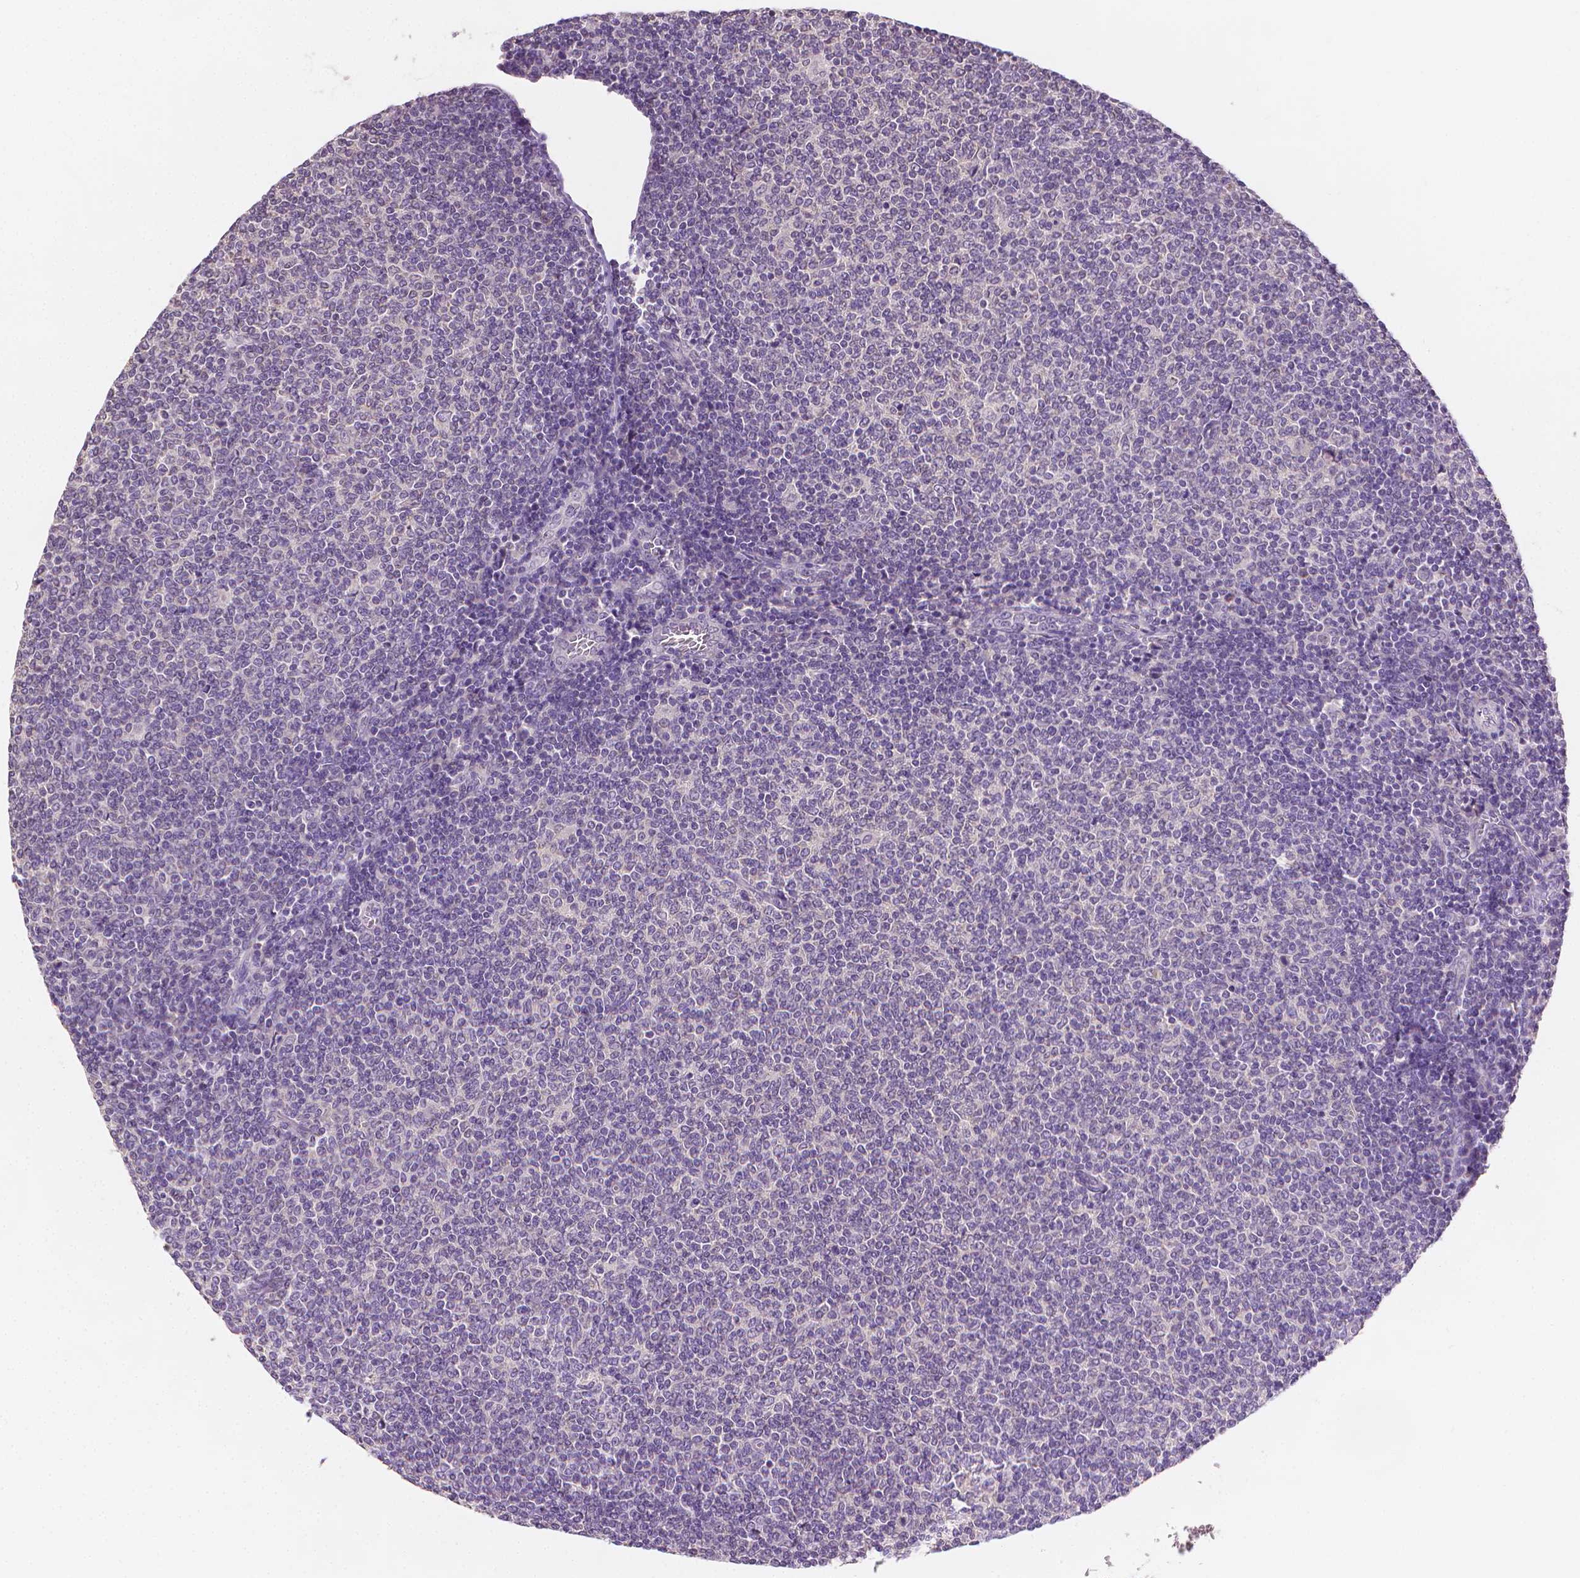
{"staining": {"intensity": "negative", "quantity": "none", "location": "none"}, "tissue": "lymphoma", "cell_type": "Tumor cells", "image_type": "cancer", "snomed": [{"axis": "morphology", "description": "Malignant lymphoma, non-Hodgkin's type, Low grade"}, {"axis": "topography", "description": "Lymph node"}], "caption": "Human malignant lymphoma, non-Hodgkin's type (low-grade) stained for a protein using IHC exhibits no positivity in tumor cells.", "gene": "FASN", "patient": {"sex": "male", "age": 52}}